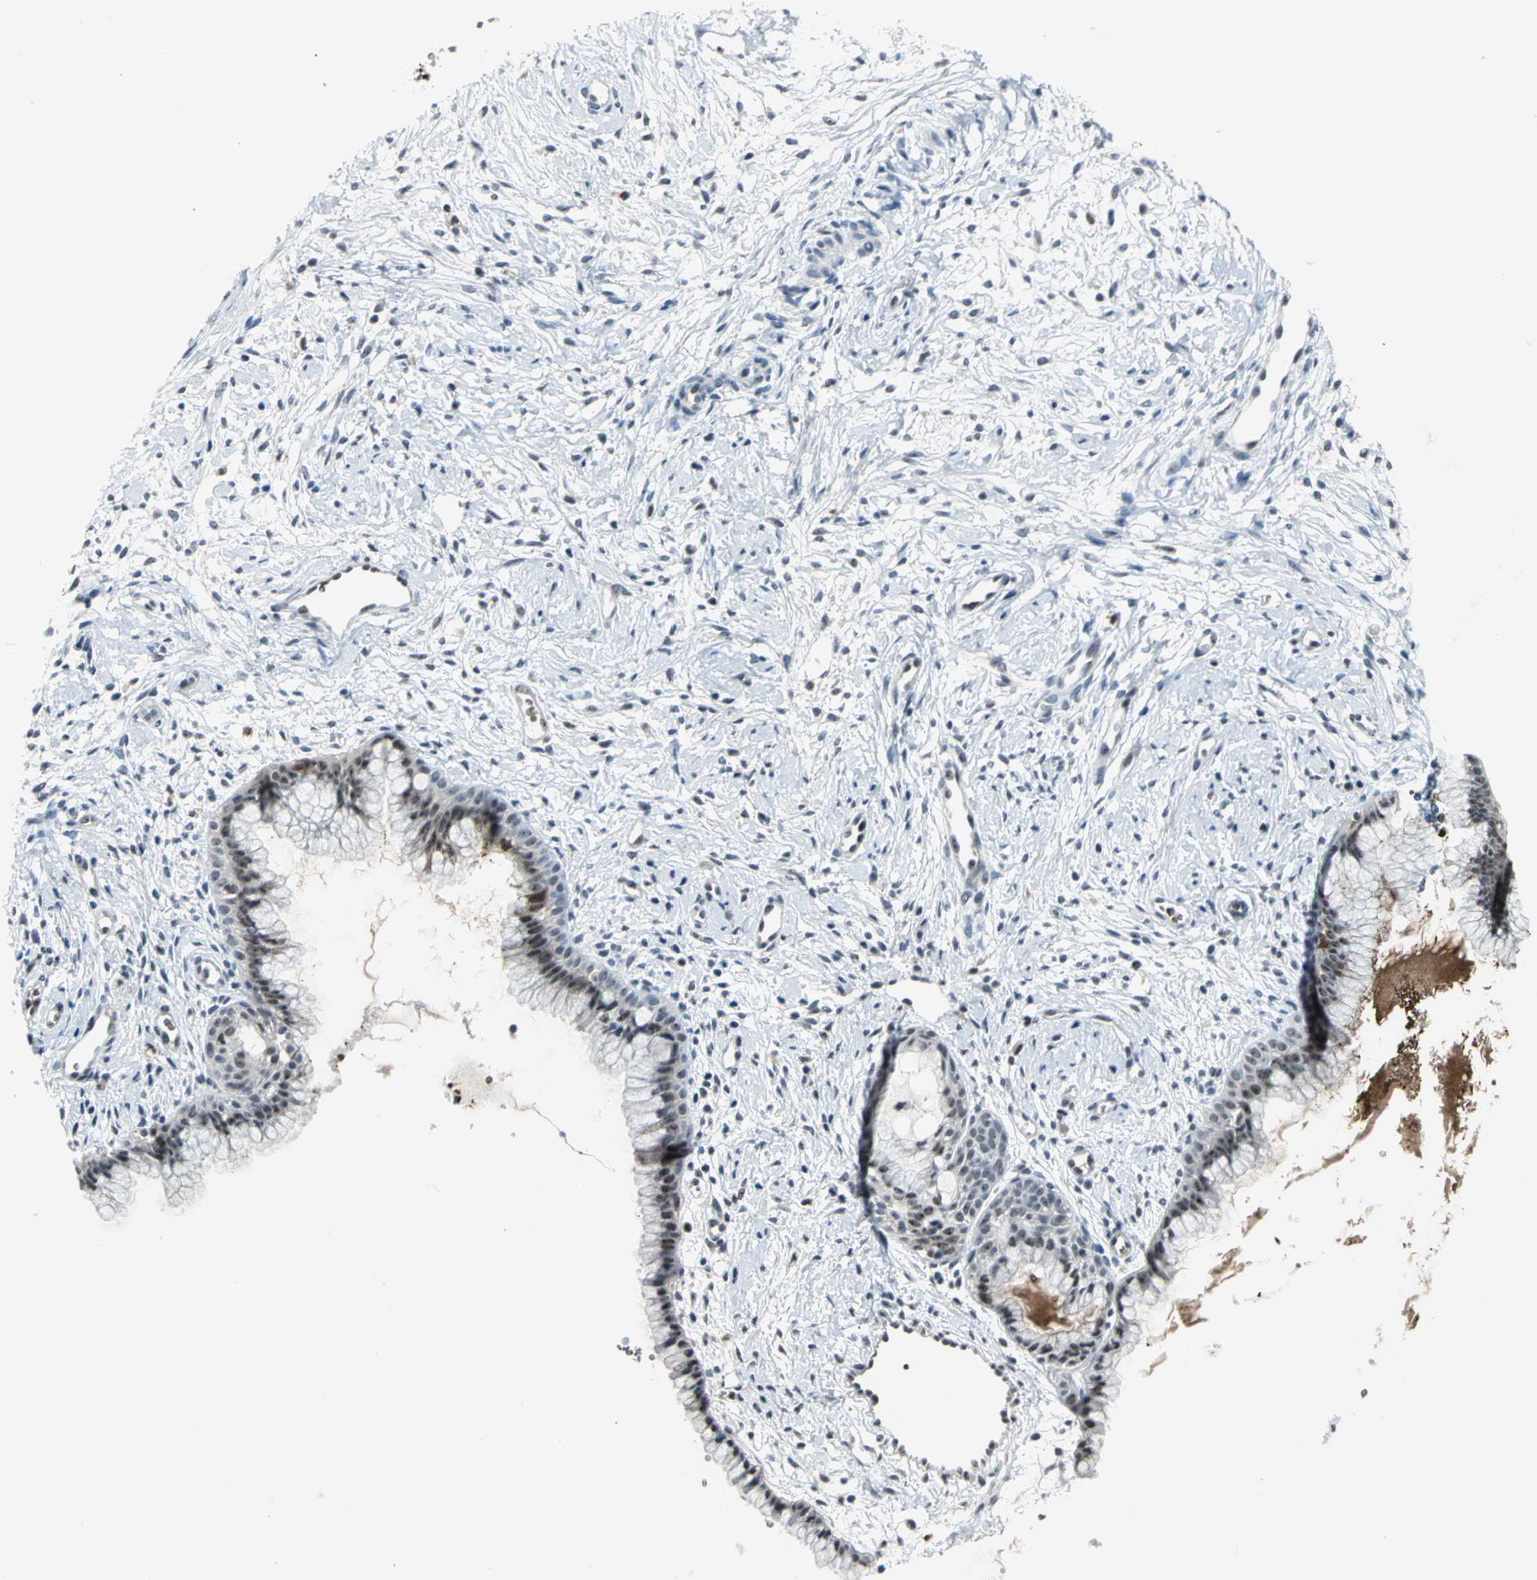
{"staining": {"intensity": "moderate", "quantity": "25%-75%", "location": "nuclear"}, "tissue": "cervix", "cell_type": "Glandular cells", "image_type": "normal", "snomed": [{"axis": "morphology", "description": "Normal tissue, NOS"}, {"axis": "topography", "description": "Cervix"}], "caption": "Unremarkable cervix exhibits moderate nuclear staining in about 25%-75% of glandular cells.", "gene": "GLI3", "patient": {"sex": "female", "age": 39}}